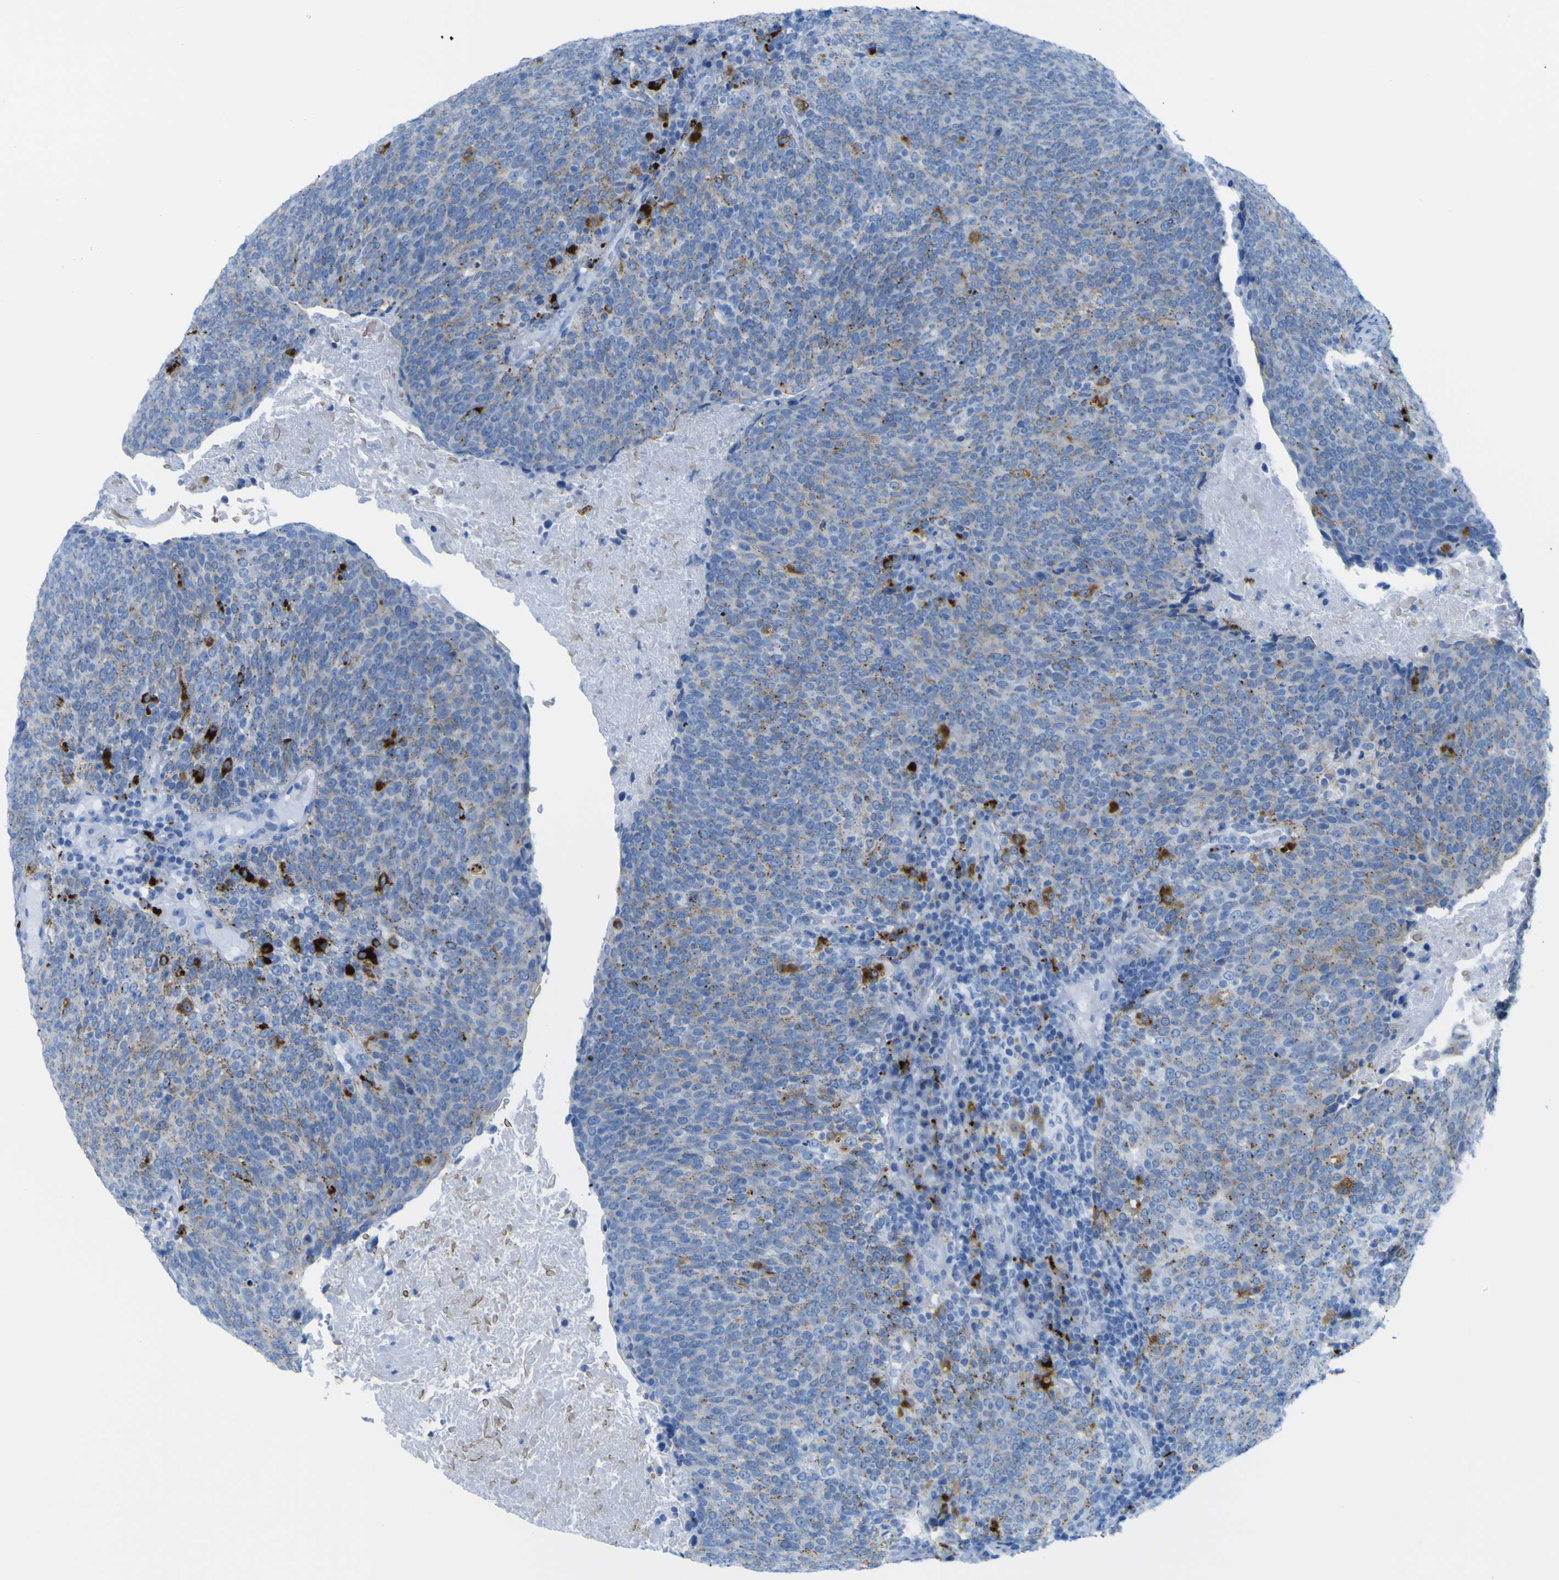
{"staining": {"intensity": "moderate", "quantity": "25%-75%", "location": "cytoplasmic/membranous"}, "tissue": "head and neck cancer", "cell_type": "Tumor cells", "image_type": "cancer", "snomed": [{"axis": "morphology", "description": "Squamous cell carcinoma, NOS"}, {"axis": "morphology", "description": "Squamous cell carcinoma, metastatic, NOS"}, {"axis": "topography", "description": "Lymph node"}, {"axis": "topography", "description": "Head-Neck"}], "caption": "Tumor cells display medium levels of moderate cytoplasmic/membranous expression in approximately 25%-75% of cells in head and neck cancer.", "gene": "PLD3", "patient": {"sex": "male", "age": 62}}